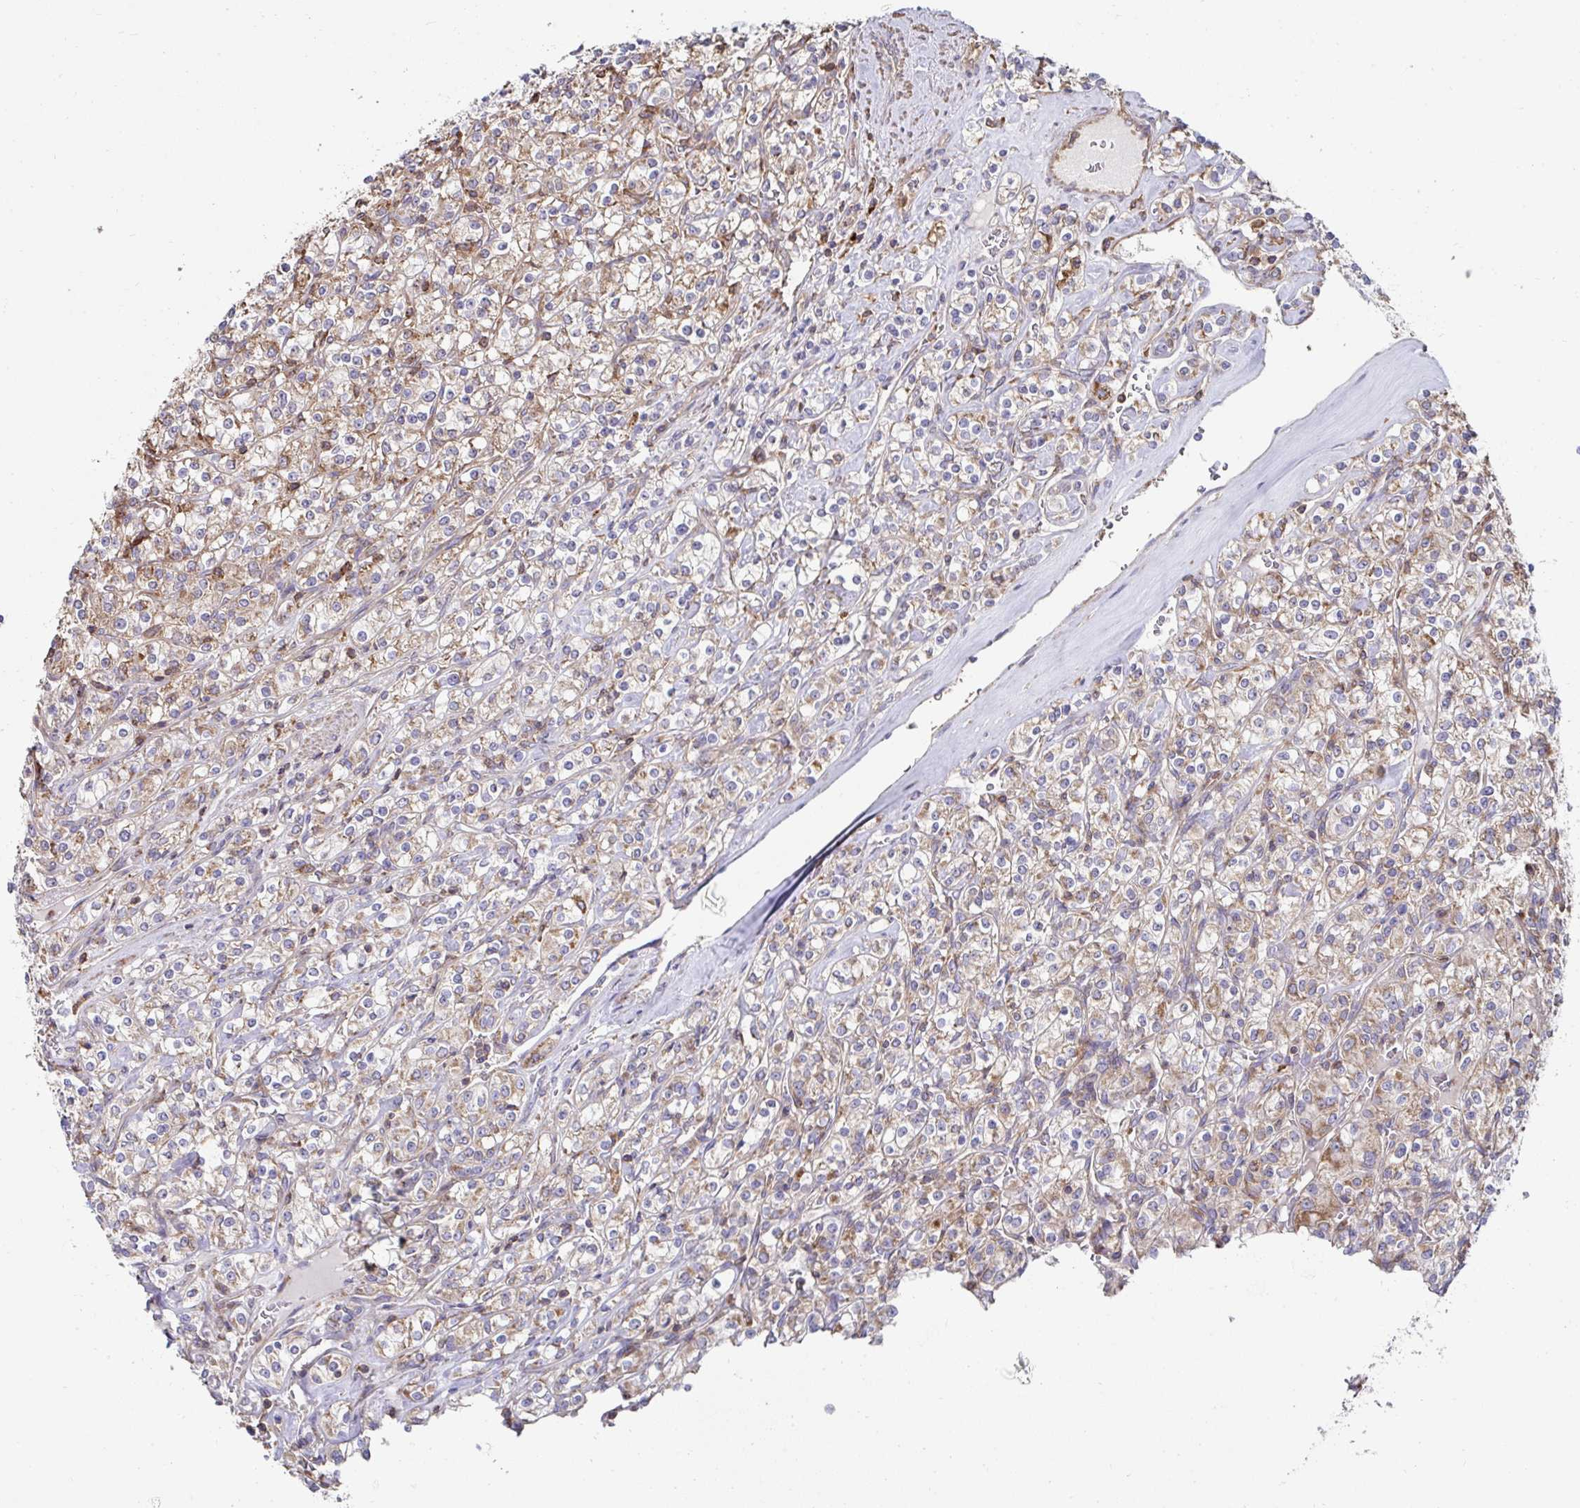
{"staining": {"intensity": "moderate", "quantity": ">75%", "location": "cytoplasmic/membranous"}, "tissue": "renal cancer", "cell_type": "Tumor cells", "image_type": "cancer", "snomed": [{"axis": "morphology", "description": "Adenocarcinoma, NOS"}, {"axis": "topography", "description": "Kidney"}], "caption": "Renal cancer (adenocarcinoma) stained with a brown dye shows moderate cytoplasmic/membranous positive staining in approximately >75% of tumor cells.", "gene": "DZANK1", "patient": {"sex": "male", "age": 77}}